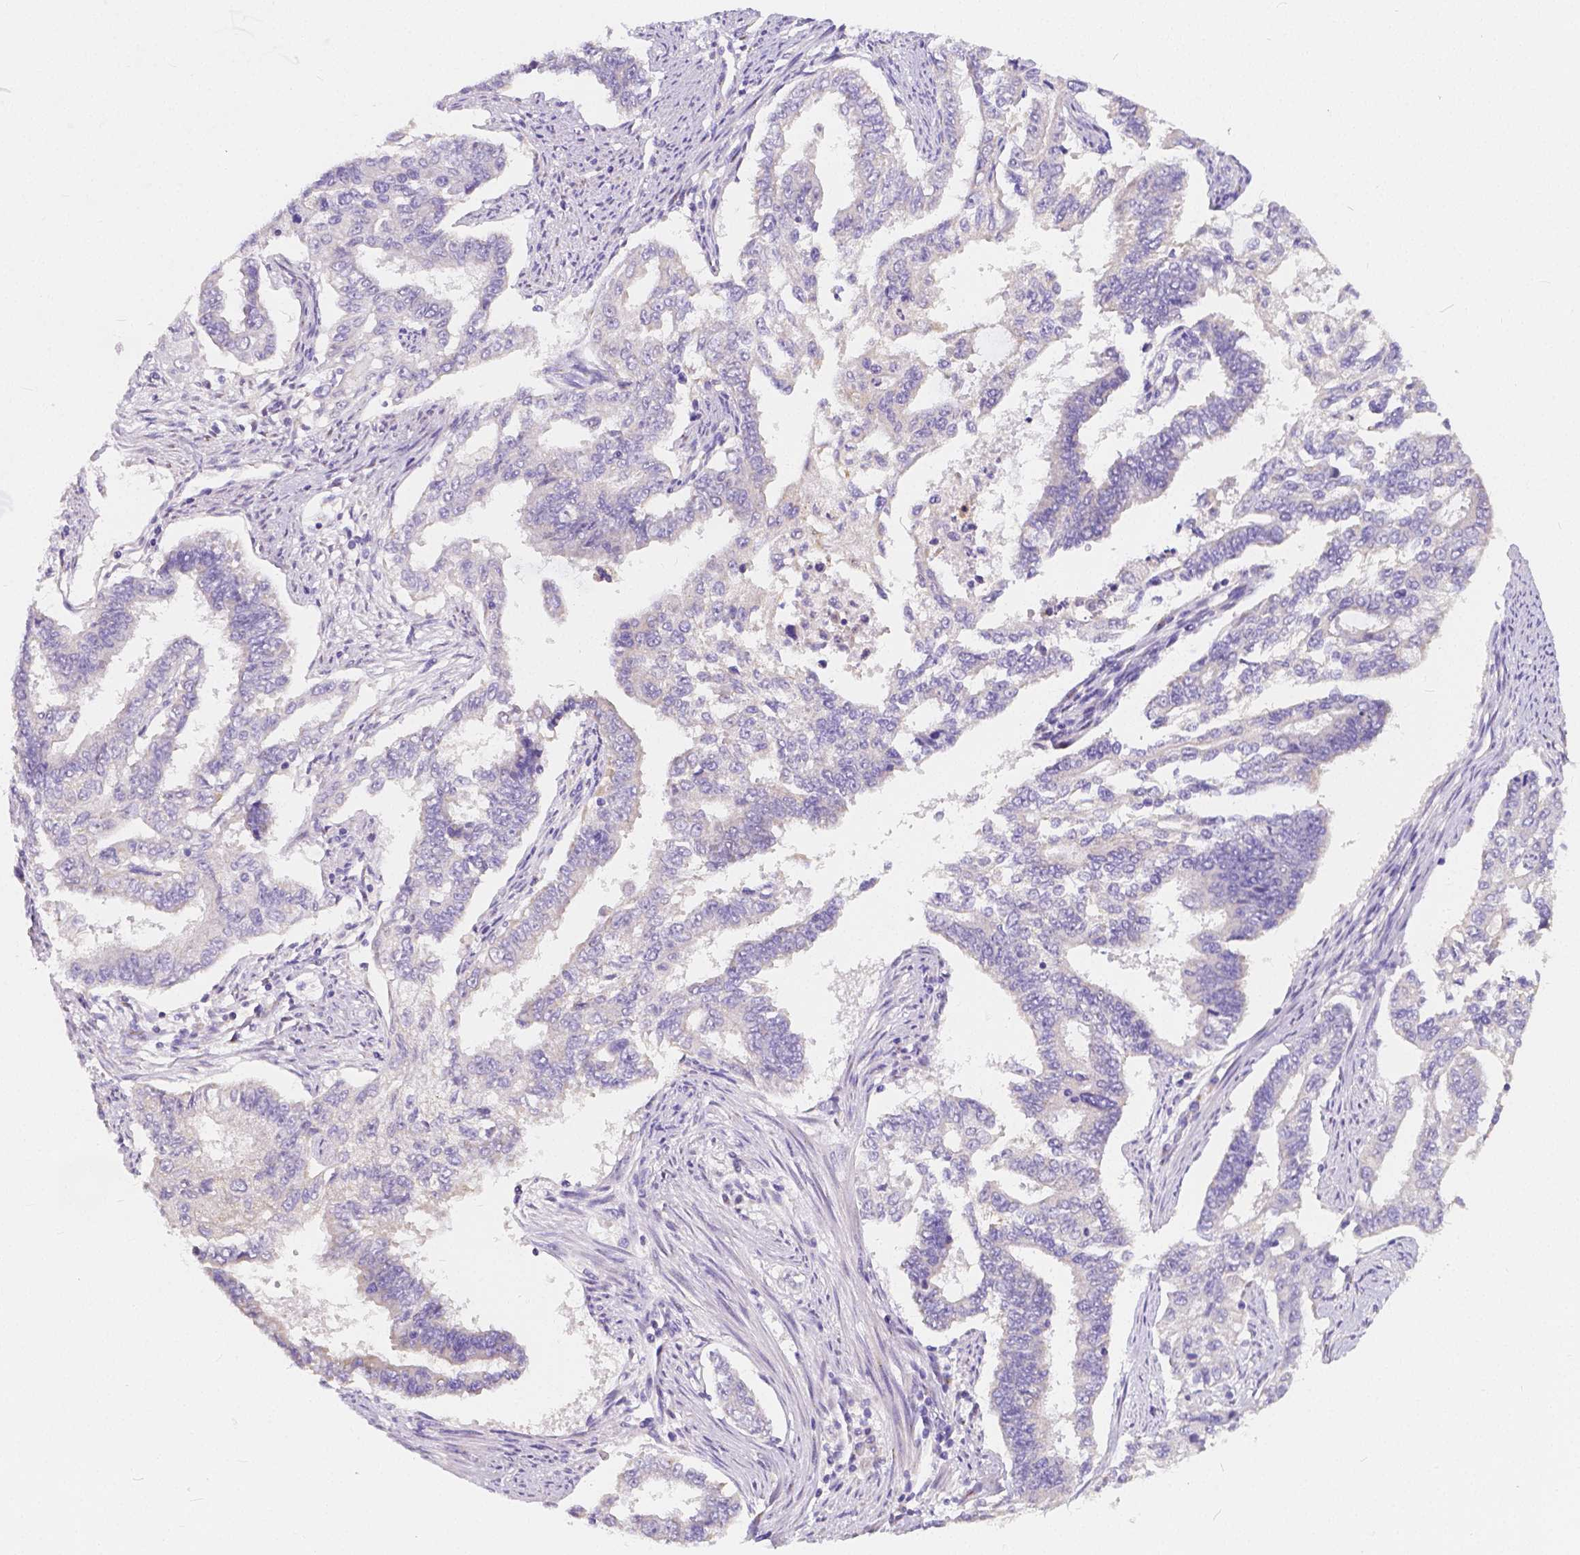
{"staining": {"intensity": "negative", "quantity": "none", "location": "none"}, "tissue": "endometrial cancer", "cell_type": "Tumor cells", "image_type": "cancer", "snomed": [{"axis": "morphology", "description": "Adenocarcinoma, NOS"}, {"axis": "topography", "description": "Uterus"}], "caption": "Protein analysis of endometrial cancer shows no significant expression in tumor cells.", "gene": "RNF186", "patient": {"sex": "female", "age": 59}}